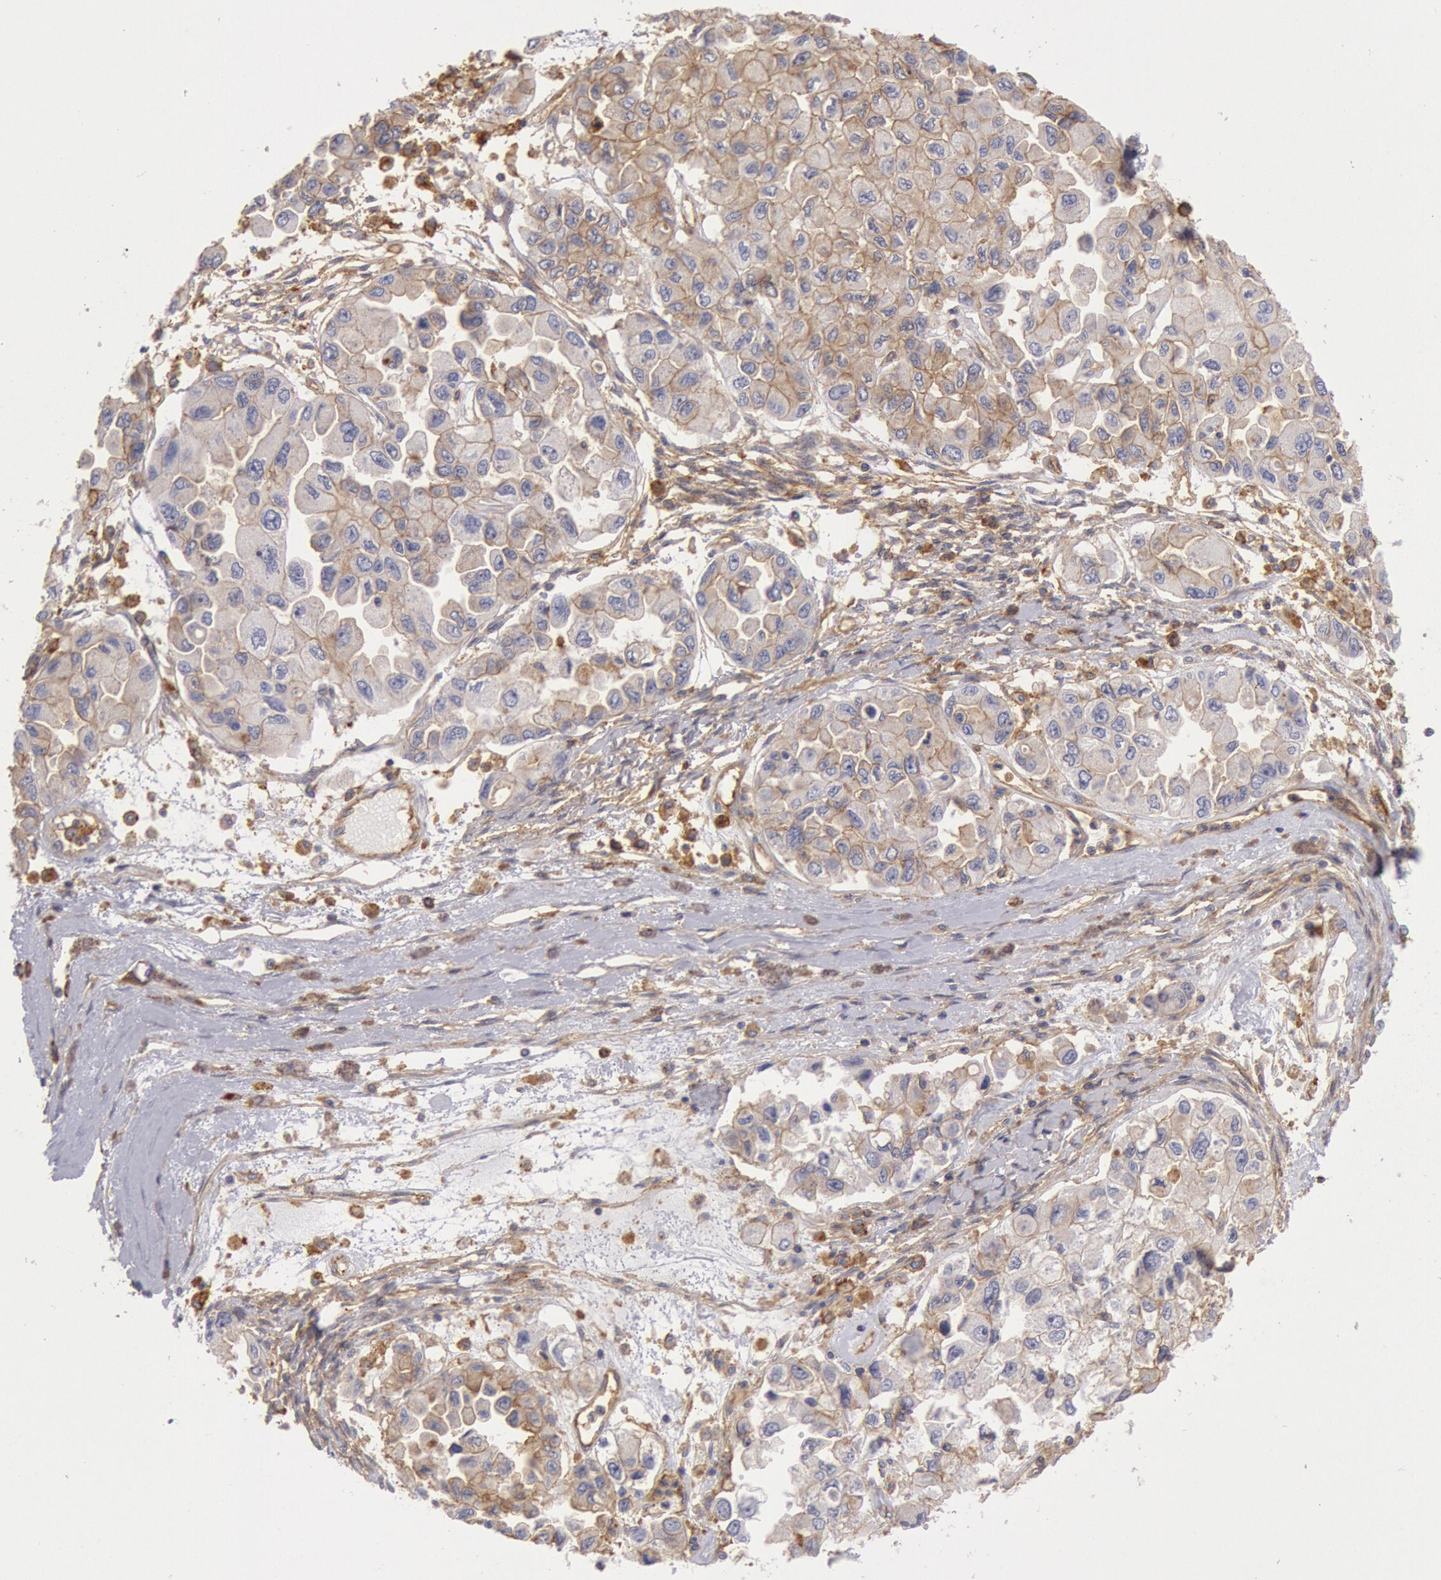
{"staining": {"intensity": "weak", "quantity": "25%-75%", "location": "cytoplasmic/membranous"}, "tissue": "ovarian cancer", "cell_type": "Tumor cells", "image_type": "cancer", "snomed": [{"axis": "morphology", "description": "Cystadenocarcinoma, serous, NOS"}, {"axis": "topography", "description": "Ovary"}], "caption": "Tumor cells display low levels of weak cytoplasmic/membranous staining in approximately 25%-75% of cells in ovarian serous cystadenocarcinoma.", "gene": "SNAP23", "patient": {"sex": "female", "age": 84}}